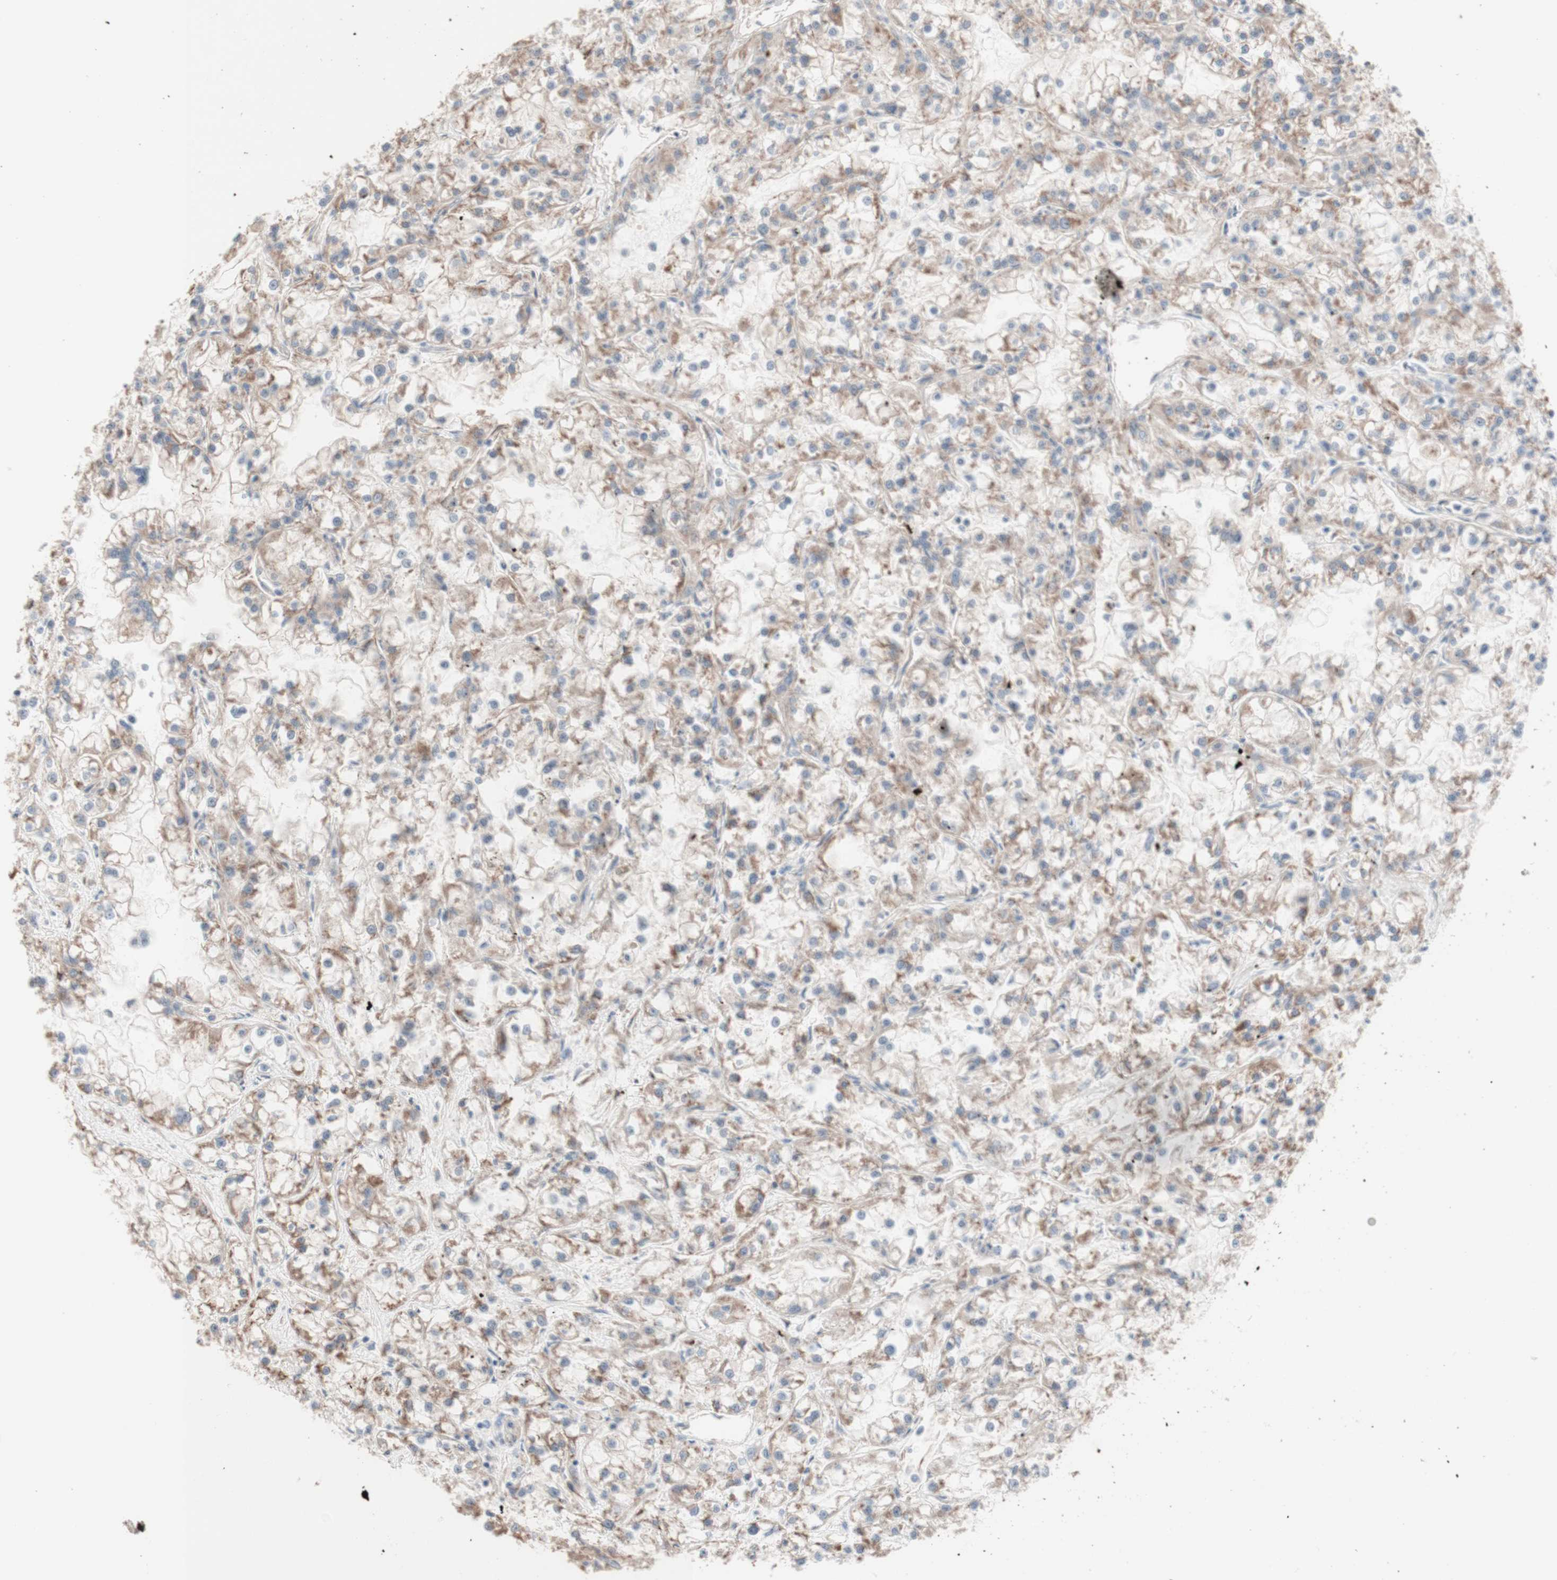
{"staining": {"intensity": "moderate", "quantity": ">75%", "location": "cytoplasmic/membranous"}, "tissue": "renal cancer", "cell_type": "Tumor cells", "image_type": "cancer", "snomed": [{"axis": "morphology", "description": "Adenocarcinoma, NOS"}, {"axis": "topography", "description": "Kidney"}], "caption": "Immunohistochemical staining of human renal cancer shows medium levels of moderate cytoplasmic/membranous protein positivity in approximately >75% of tumor cells. (DAB (3,3'-diaminobenzidine) = brown stain, brightfield microscopy at high magnification).", "gene": "CNN3", "patient": {"sex": "female", "age": 52}}